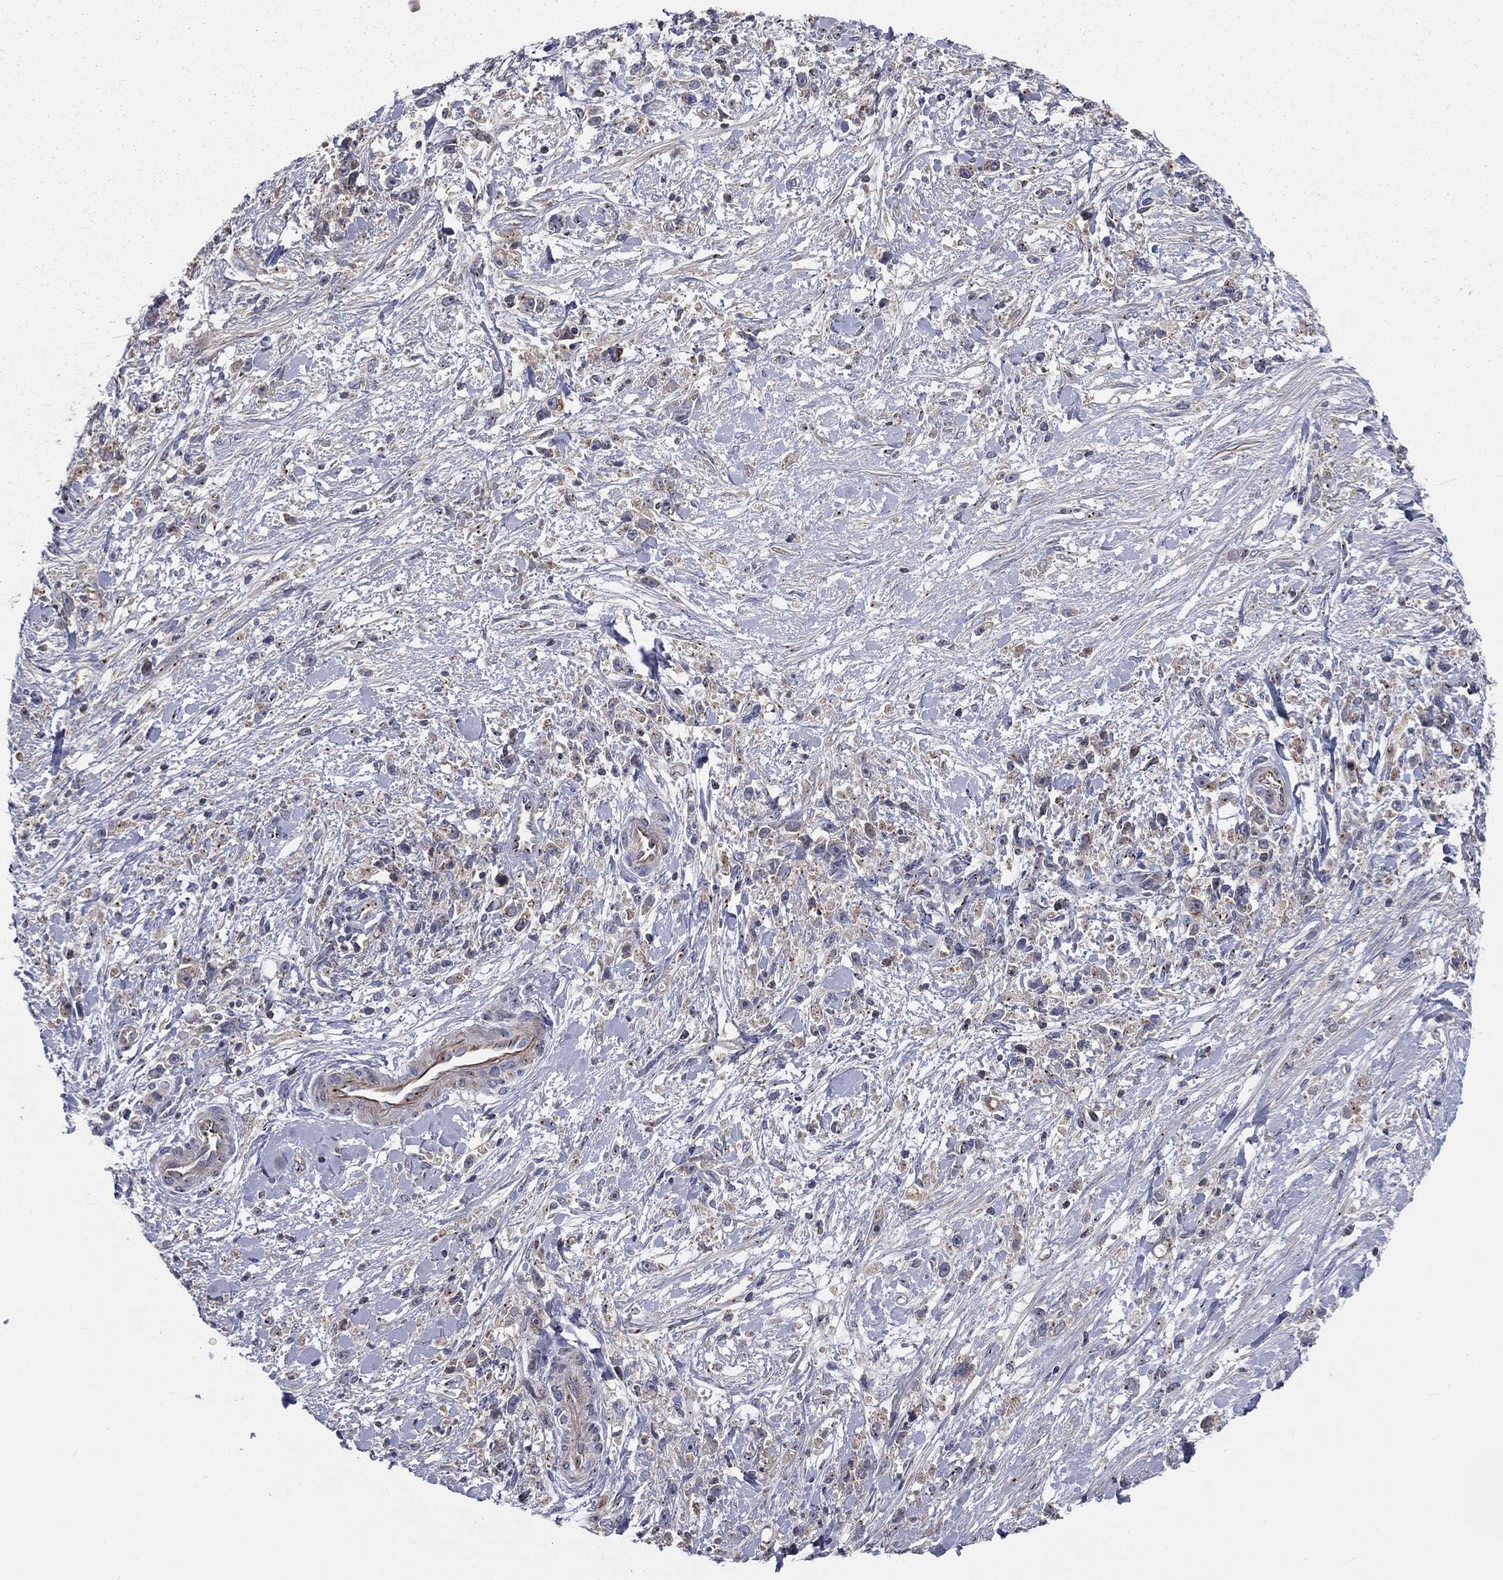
{"staining": {"intensity": "negative", "quantity": "none", "location": "none"}, "tissue": "stomach cancer", "cell_type": "Tumor cells", "image_type": "cancer", "snomed": [{"axis": "morphology", "description": "Adenocarcinoma, NOS"}, {"axis": "topography", "description": "Stomach"}], "caption": "Tumor cells are negative for brown protein staining in adenocarcinoma (stomach).", "gene": "CROCC", "patient": {"sex": "female", "age": 59}}